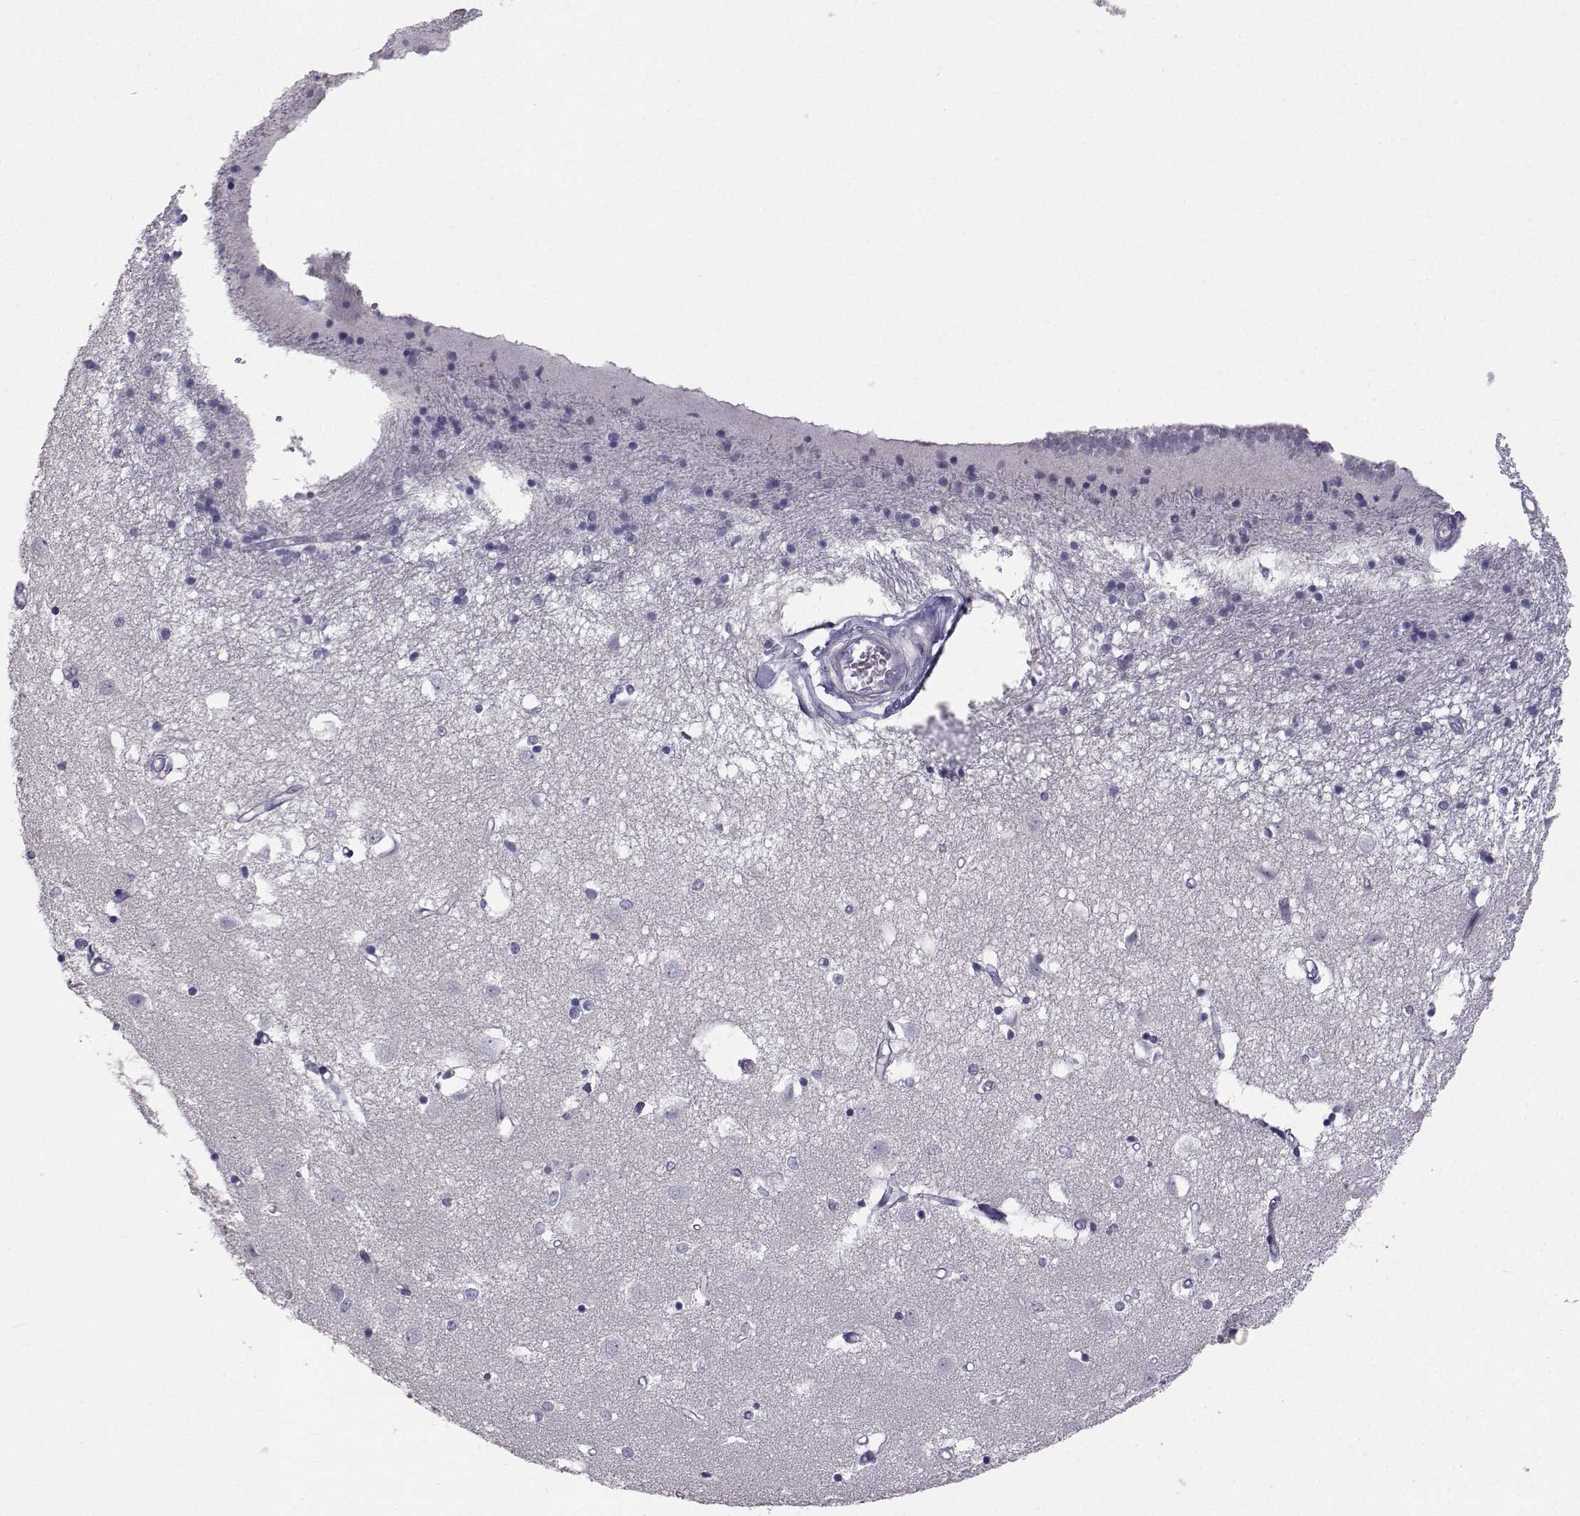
{"staining": {"intensity": "negative", "quantity": "none", "location": "none"}, "tissue": "caudate", "cell_type": "Glial cells", "image_type": "normal", "snomed": [{"axis": "morphology", "description": "Normal tissue, NOS"}, {"axis": "topography", "description": "Lateral ventricle wall"}], "caption": "High power microscopy image of an IHC photomicrograph of benign caudate, revealing no significant positivity in glial cells. (Immunohistochemistry, brightfield microscopy, high magnification).", "gene": "CALCR", "patient": {"sex": "male", "age": 54}}